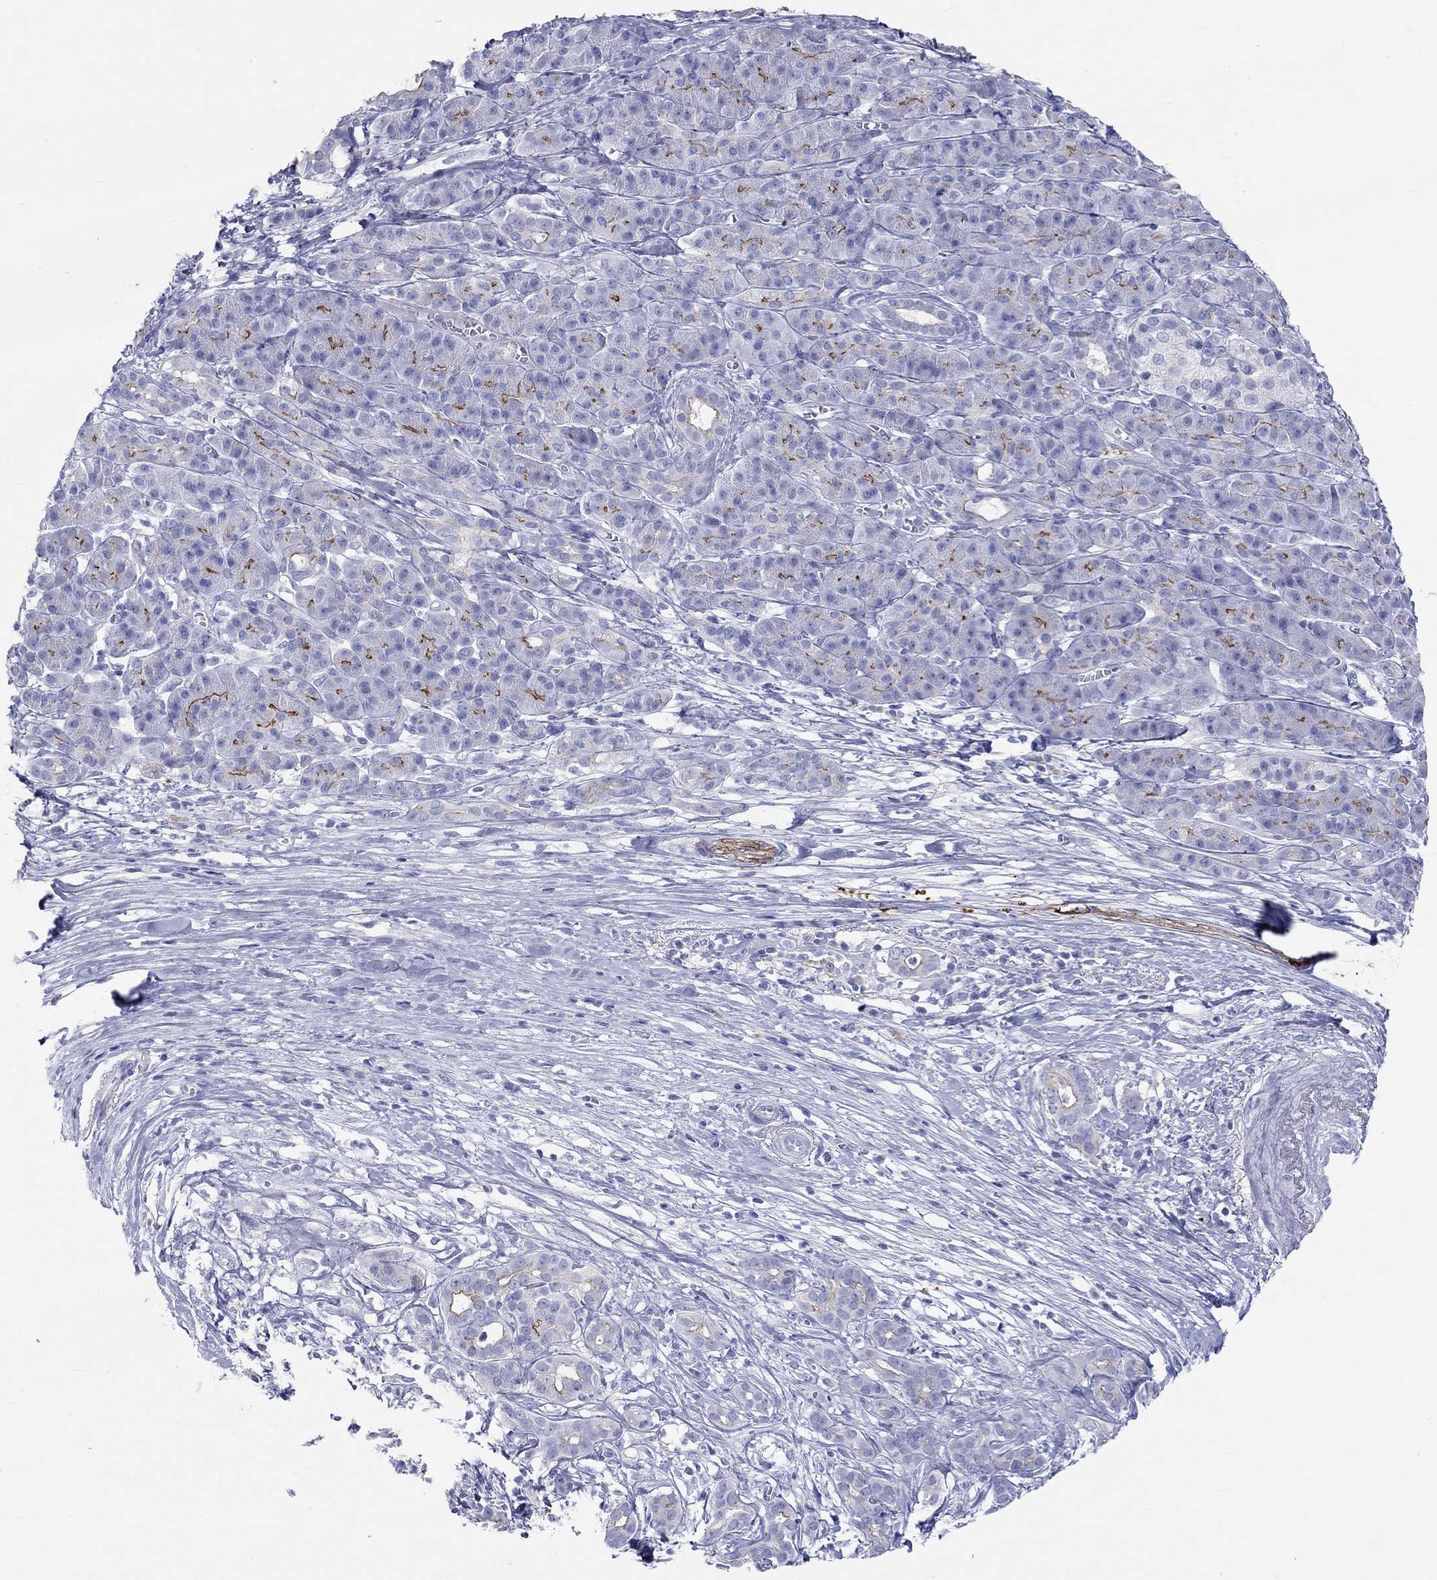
{"staining": {"intensity": "strong", "quantity": "25%-75%", "location": "cytoplasmic/membranous"}, "tissue": "pancreatic cancer", "cell_type": "Tumor cells", "image_type": "cancer", "snomed": [{"axis": "morphology", "description": "Adenocarcinoma, NOS"}, {"axis": "topography", "description": "Pancreas"}], "caption": "Brown immunohistochemical staining in adenocarcinoma (pancreatic) reveals strong cytoplasmic/membranous positivity in about 25%-75% of tumor cells.", "gene": "SPATA9", "patient": {"sex": "male", "age": 61}}